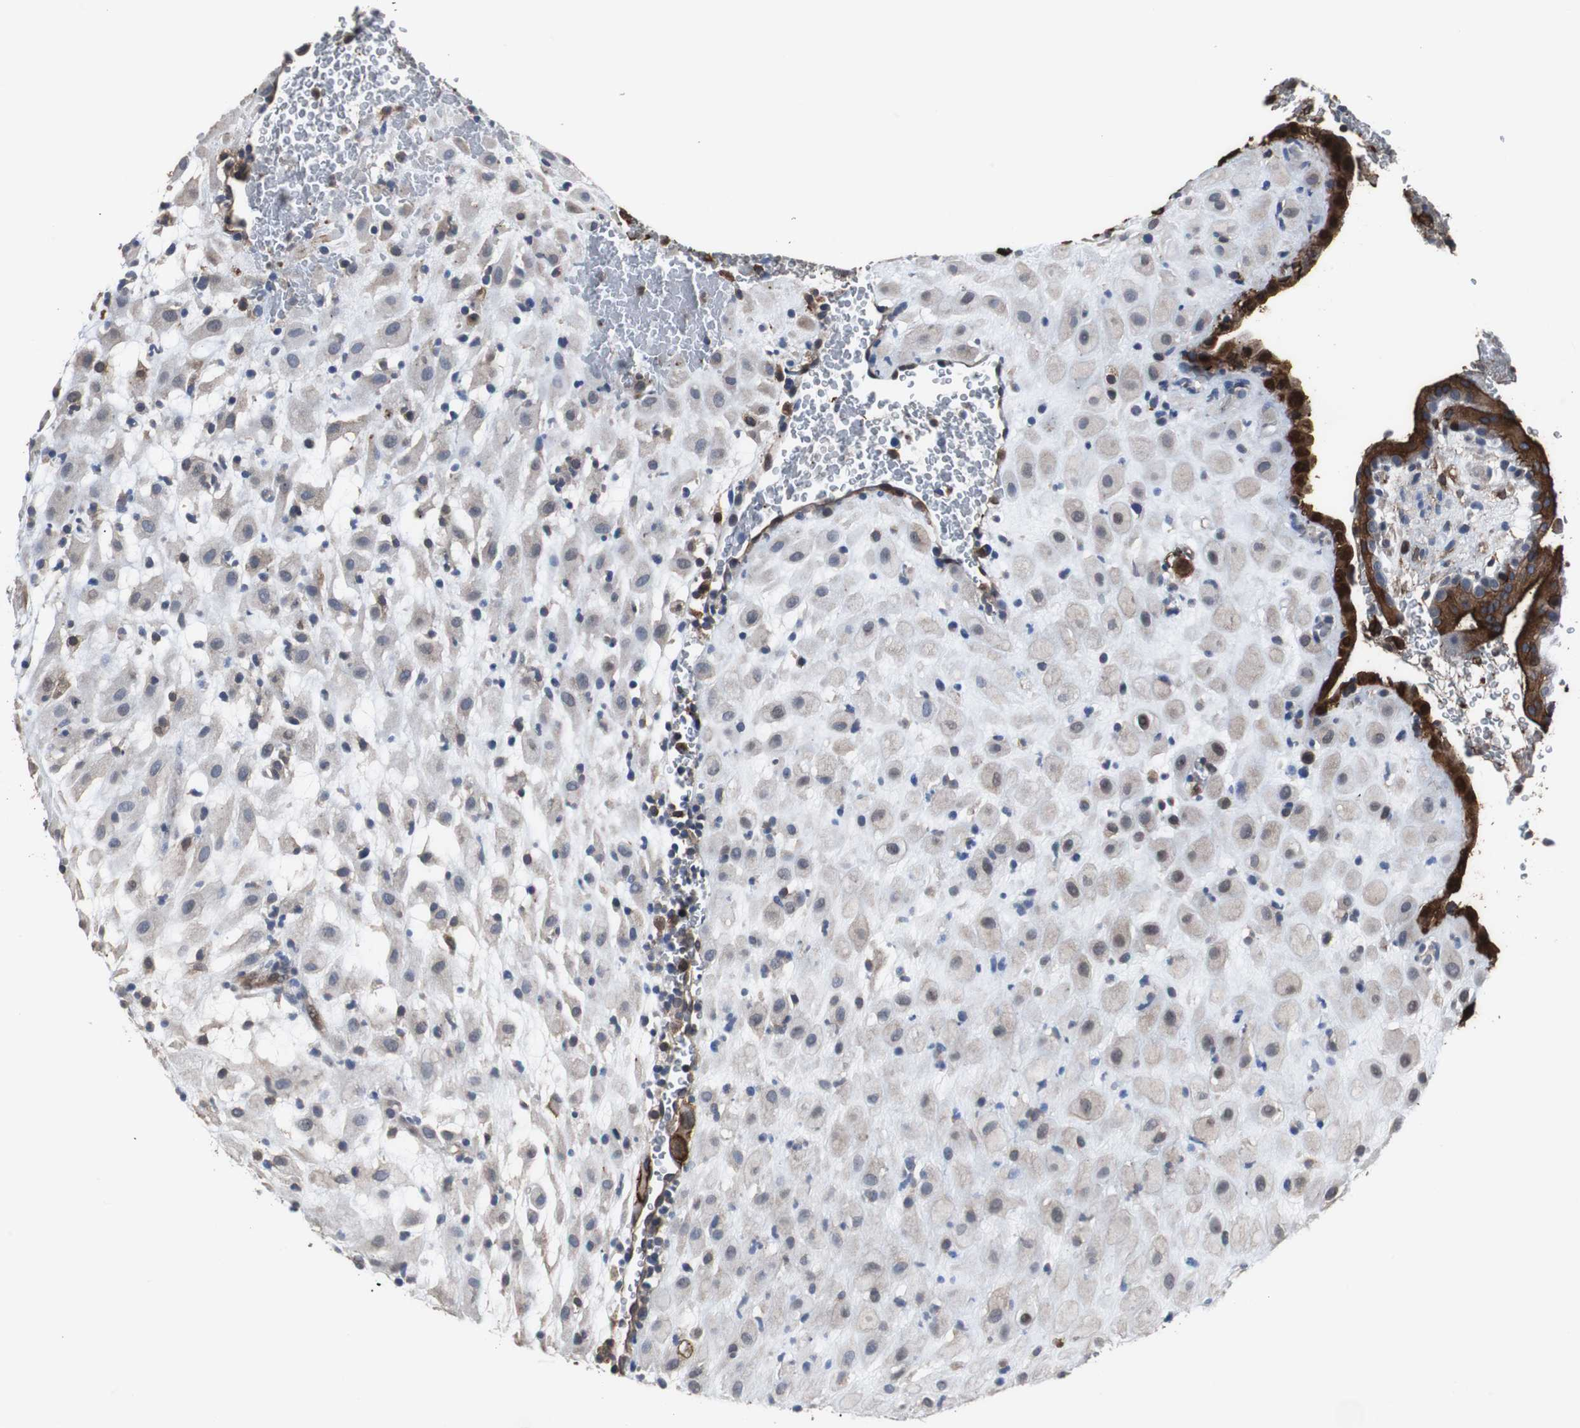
{"staining": {"intensity": "weak", "quantity": "<25%", "location": "cytoplasmic/membranous"}, "tissue": "placenta", "cell_type": "Decidual cells", "image_type": "normal", "snomed": [{"axis": "morphology", "description": "Normal tissue, NOS"}, {"axis": "topography", "description": "Placenta"}], "caption": "DAB (3,3'-diaminobenzidine) immunohistochemical staining of benign human placenta displays no significant staining in decidual cells.", "gene": "ANXA4", "patient": {"sex": "female", "age": 19}}